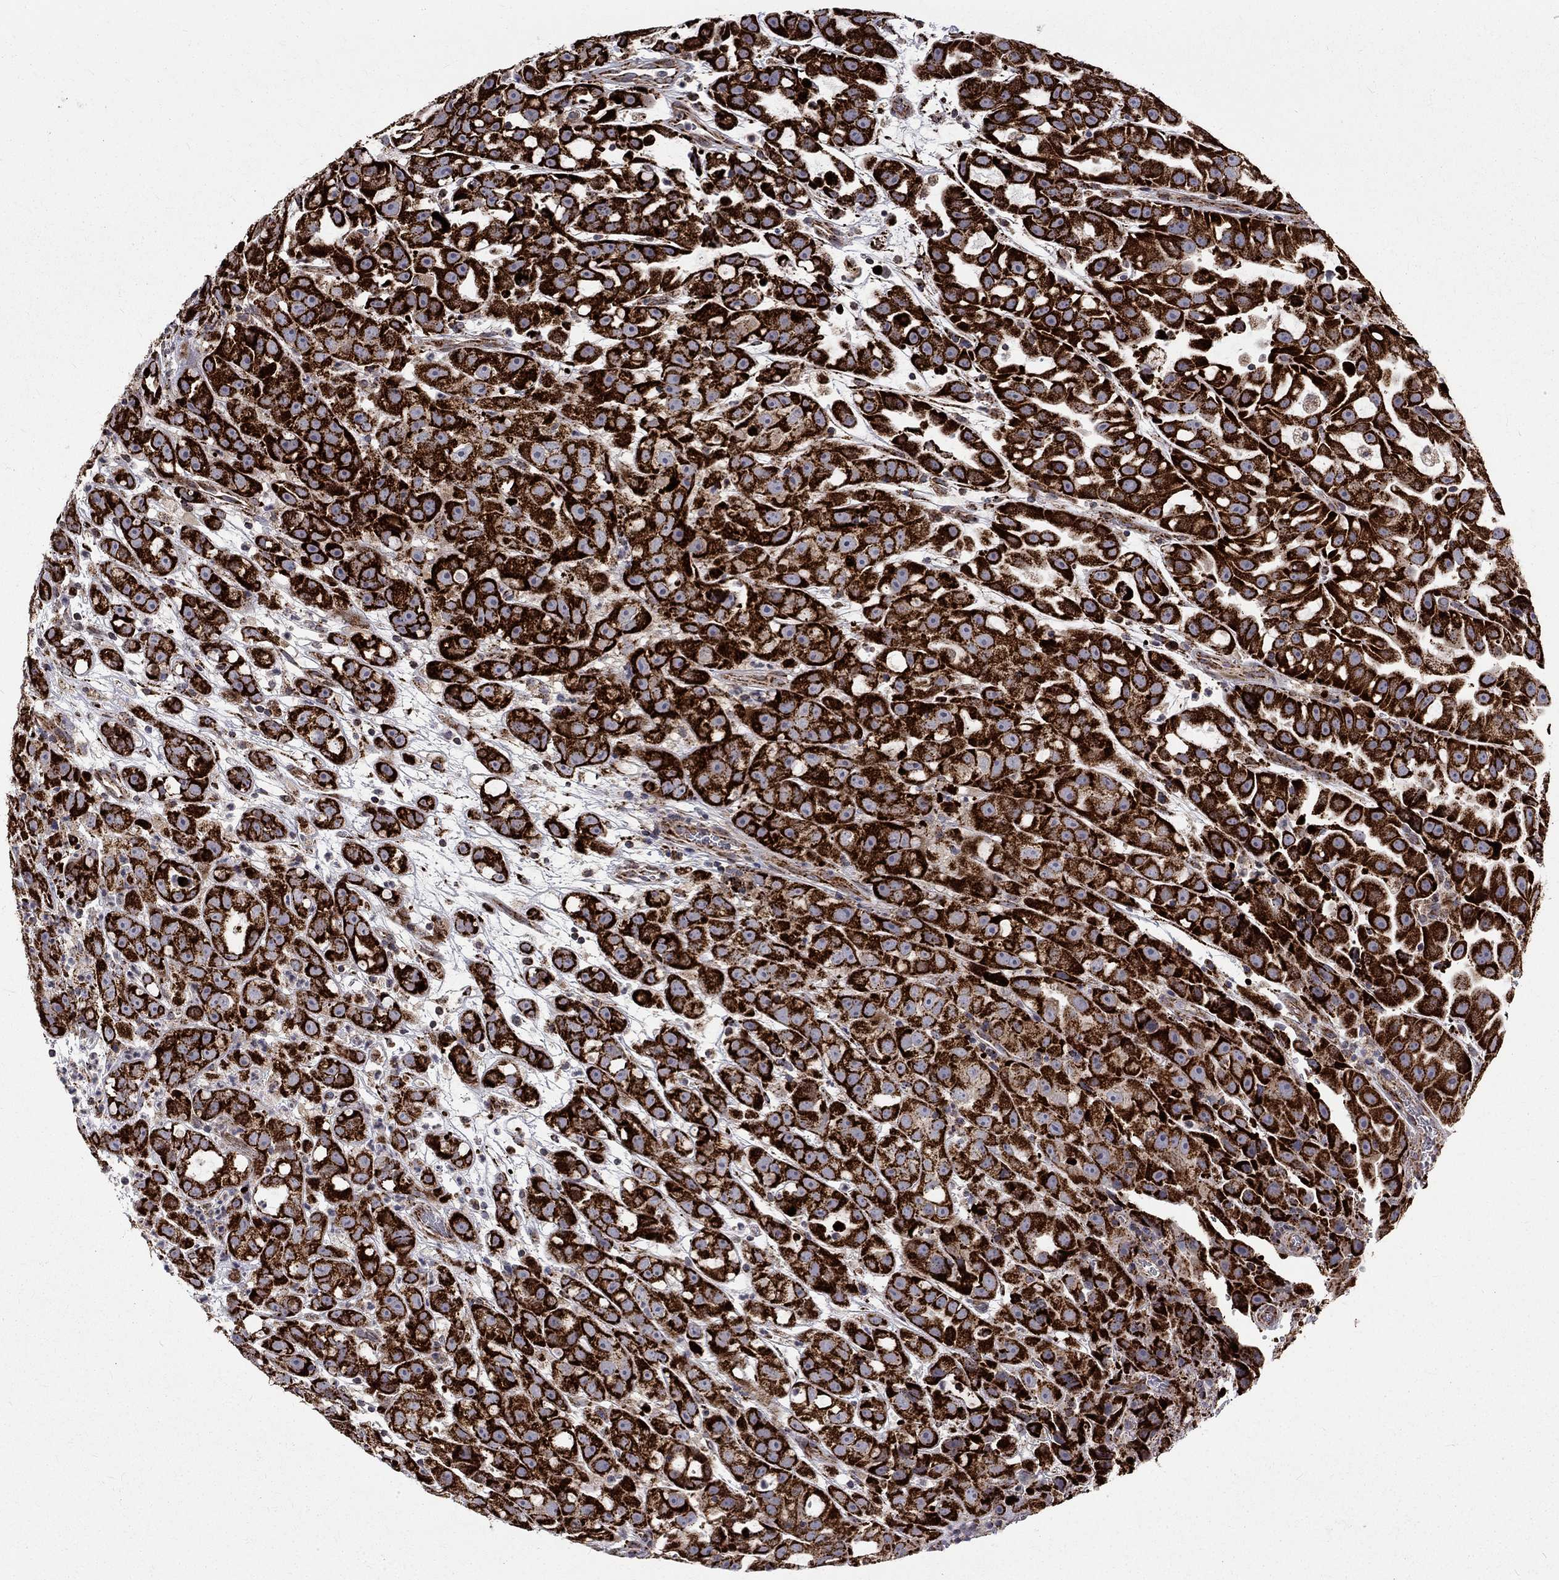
{"staining": {"intensity": "strong", "quantity": ">75%", "location": "cytoplasmic/membranous"}, "tissue": "urothelial cancer", "cell_type": "Tumor cells", "image_type": "cancer", "snomed": [{"axis": "morphology", "description": "Urothelial carcinoma, High grade"}, {"axis": "topography", "description": "Urinary bladder"}], "caption": "The micrograph demonstrates a brown stain indicating the presence of a protein in the cytoplasmic/membranous of tumor cells in urothelial carcinoma (high-grade). (DAB (3,3'-diaminobenzidine) IHC with brightfield microscopy, high magnification).", "gene": "ALDH1B1", "patient": {"sex": "female", "age": 41}}